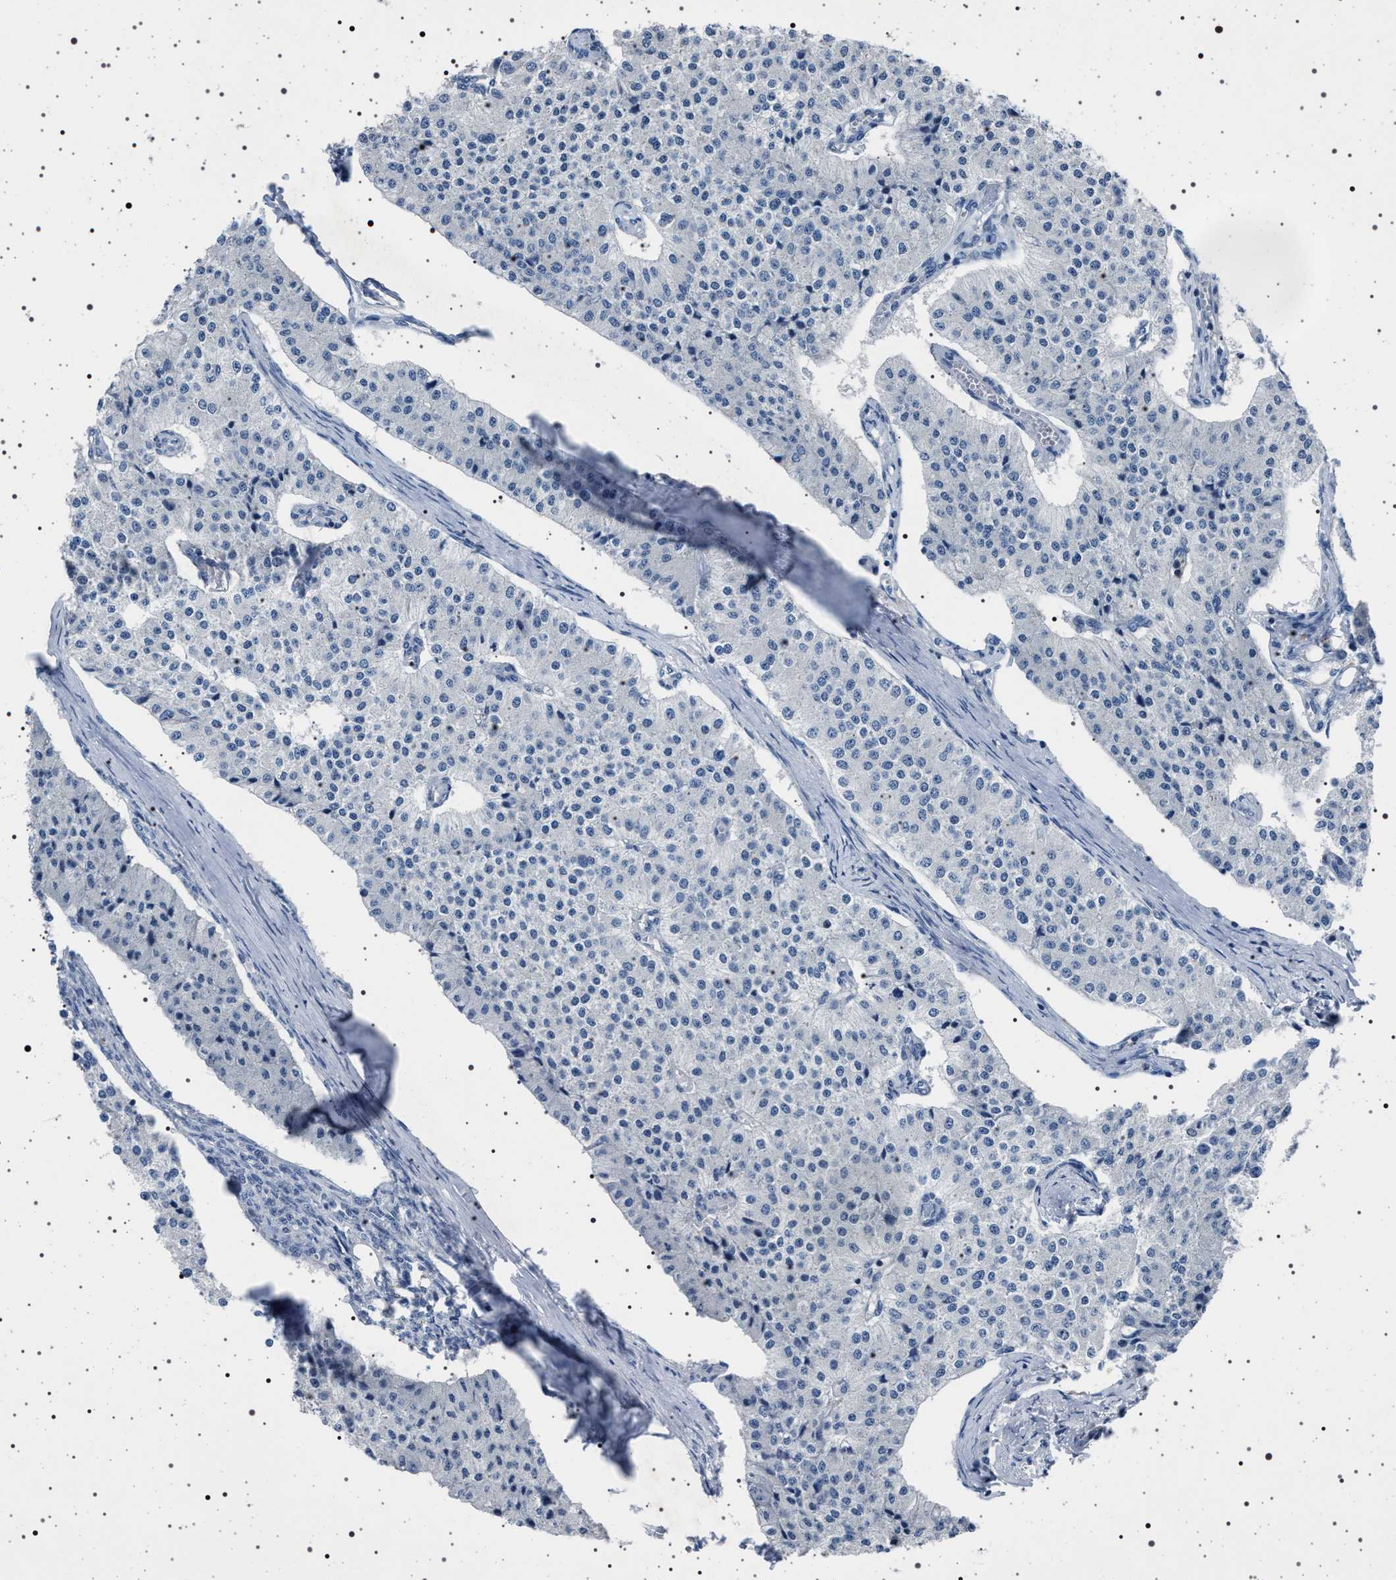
{"staining": {"intensity": "negative", "quantity": "none", "location": "none"}, "tissue": "carcinoid", "cell_type": "Tumor cells", "image_type": "cancer", "snomed": [{"axis": "morphology", "description": "Carcinoid, malignant, NOS"}, {"axis": "topography", "description": "Colon"}], "caption": "Immunohistochemistry micrograph of carcinoid stained for a protein (brown), which demonstrates no expression in tumor cells.", "gene": "NAT9", "patient": {"sex": "female", "age": 52}}